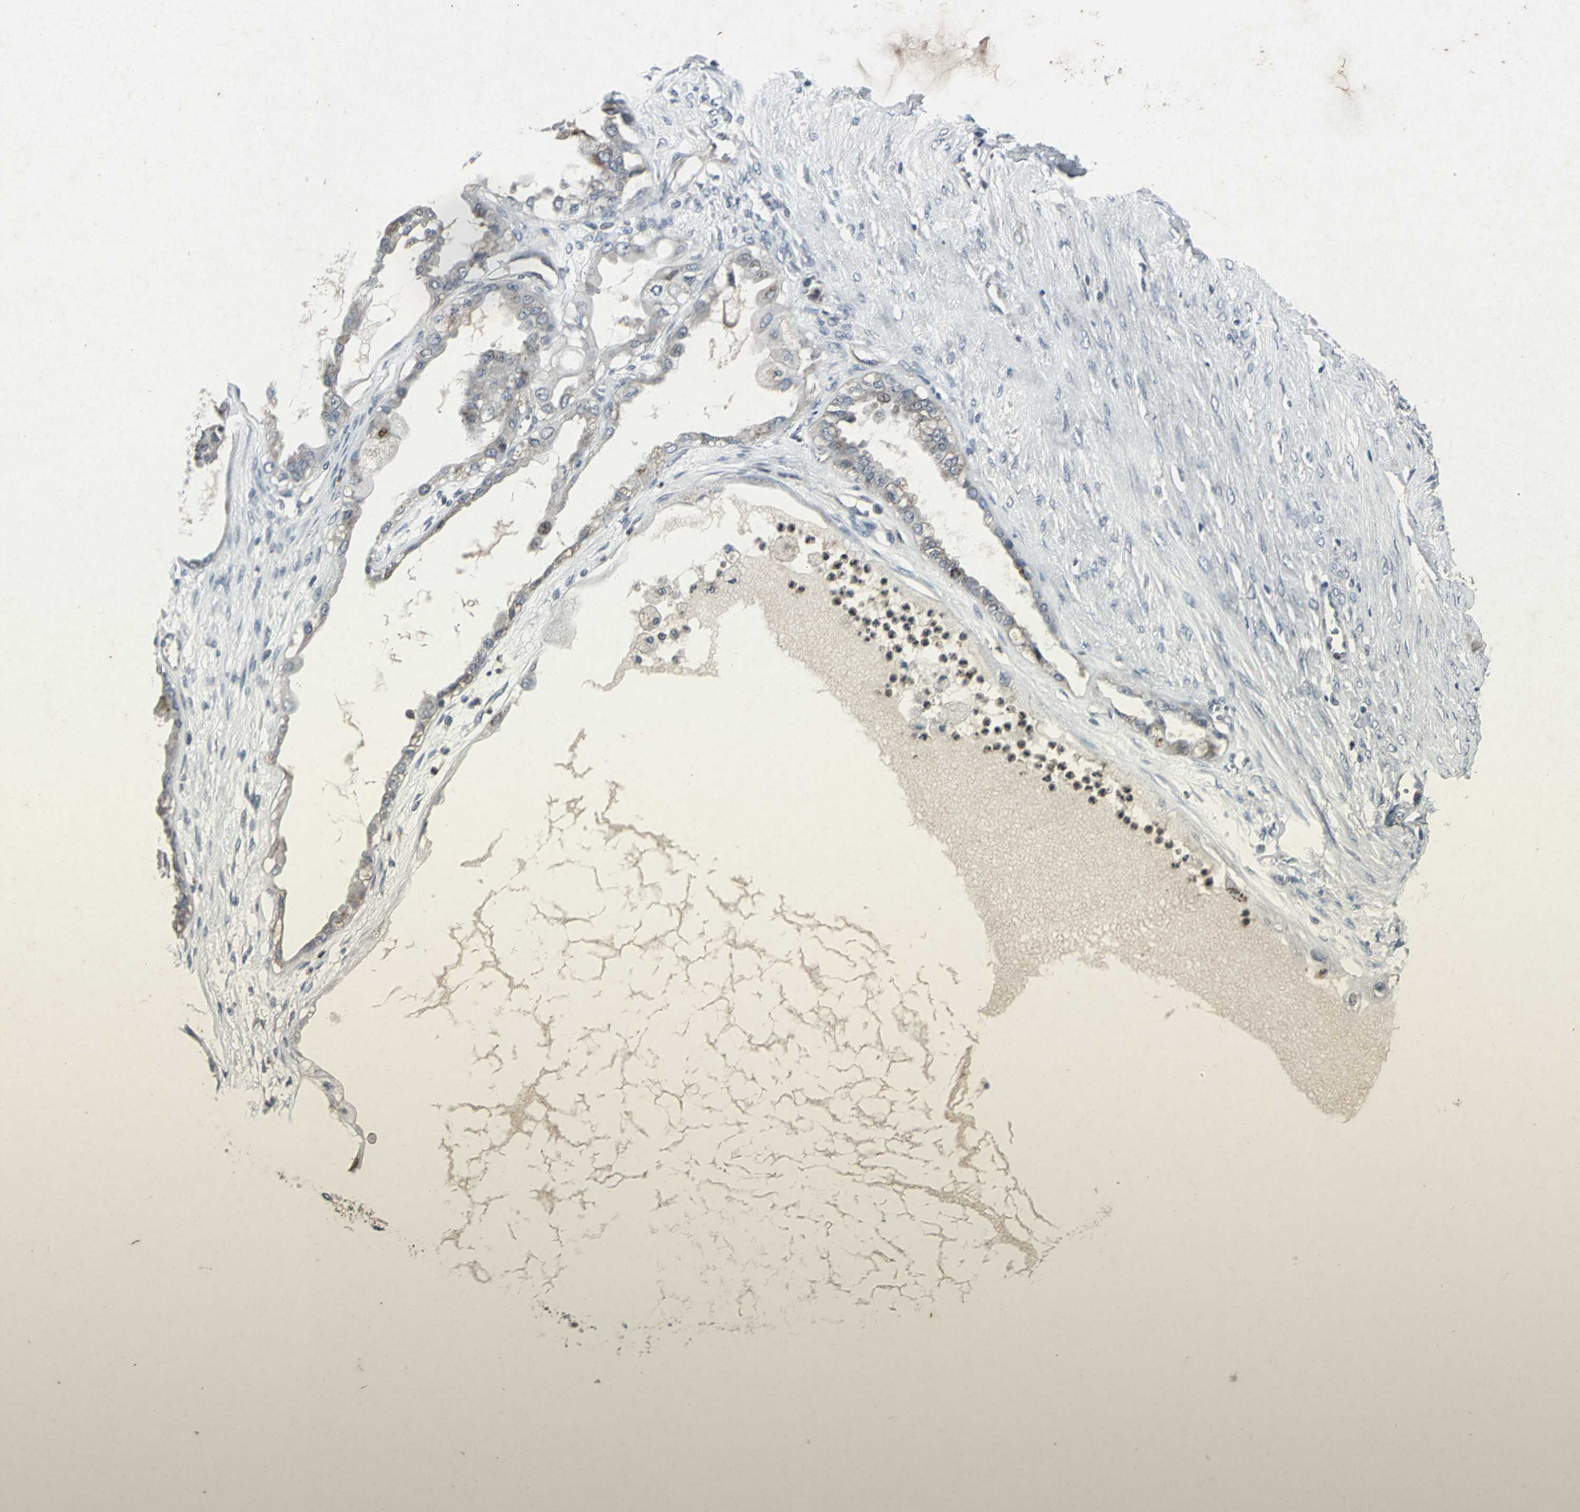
{"staining": {"intensity": "weak", "quantity": "<25%", "location": "cytoplasmic/membranous"}, "tissue": "ovarian cancer", "cell_type": "Tumor cells", "image_type": "cancer", "snomed": [{"axis": "morphology", "description": "Carcinoma, NOS"}, {"axis": "morphology", "description": "Carcinoma, endometroid"}, {"axis": "topography", "description": "Ovary"}], "caption": "The histopathology image reveals no staining of tumor cells in ovarian cancer (carcinoma).", "gene": "BMP4", "patient": {"sex": "female", "age": 50}}